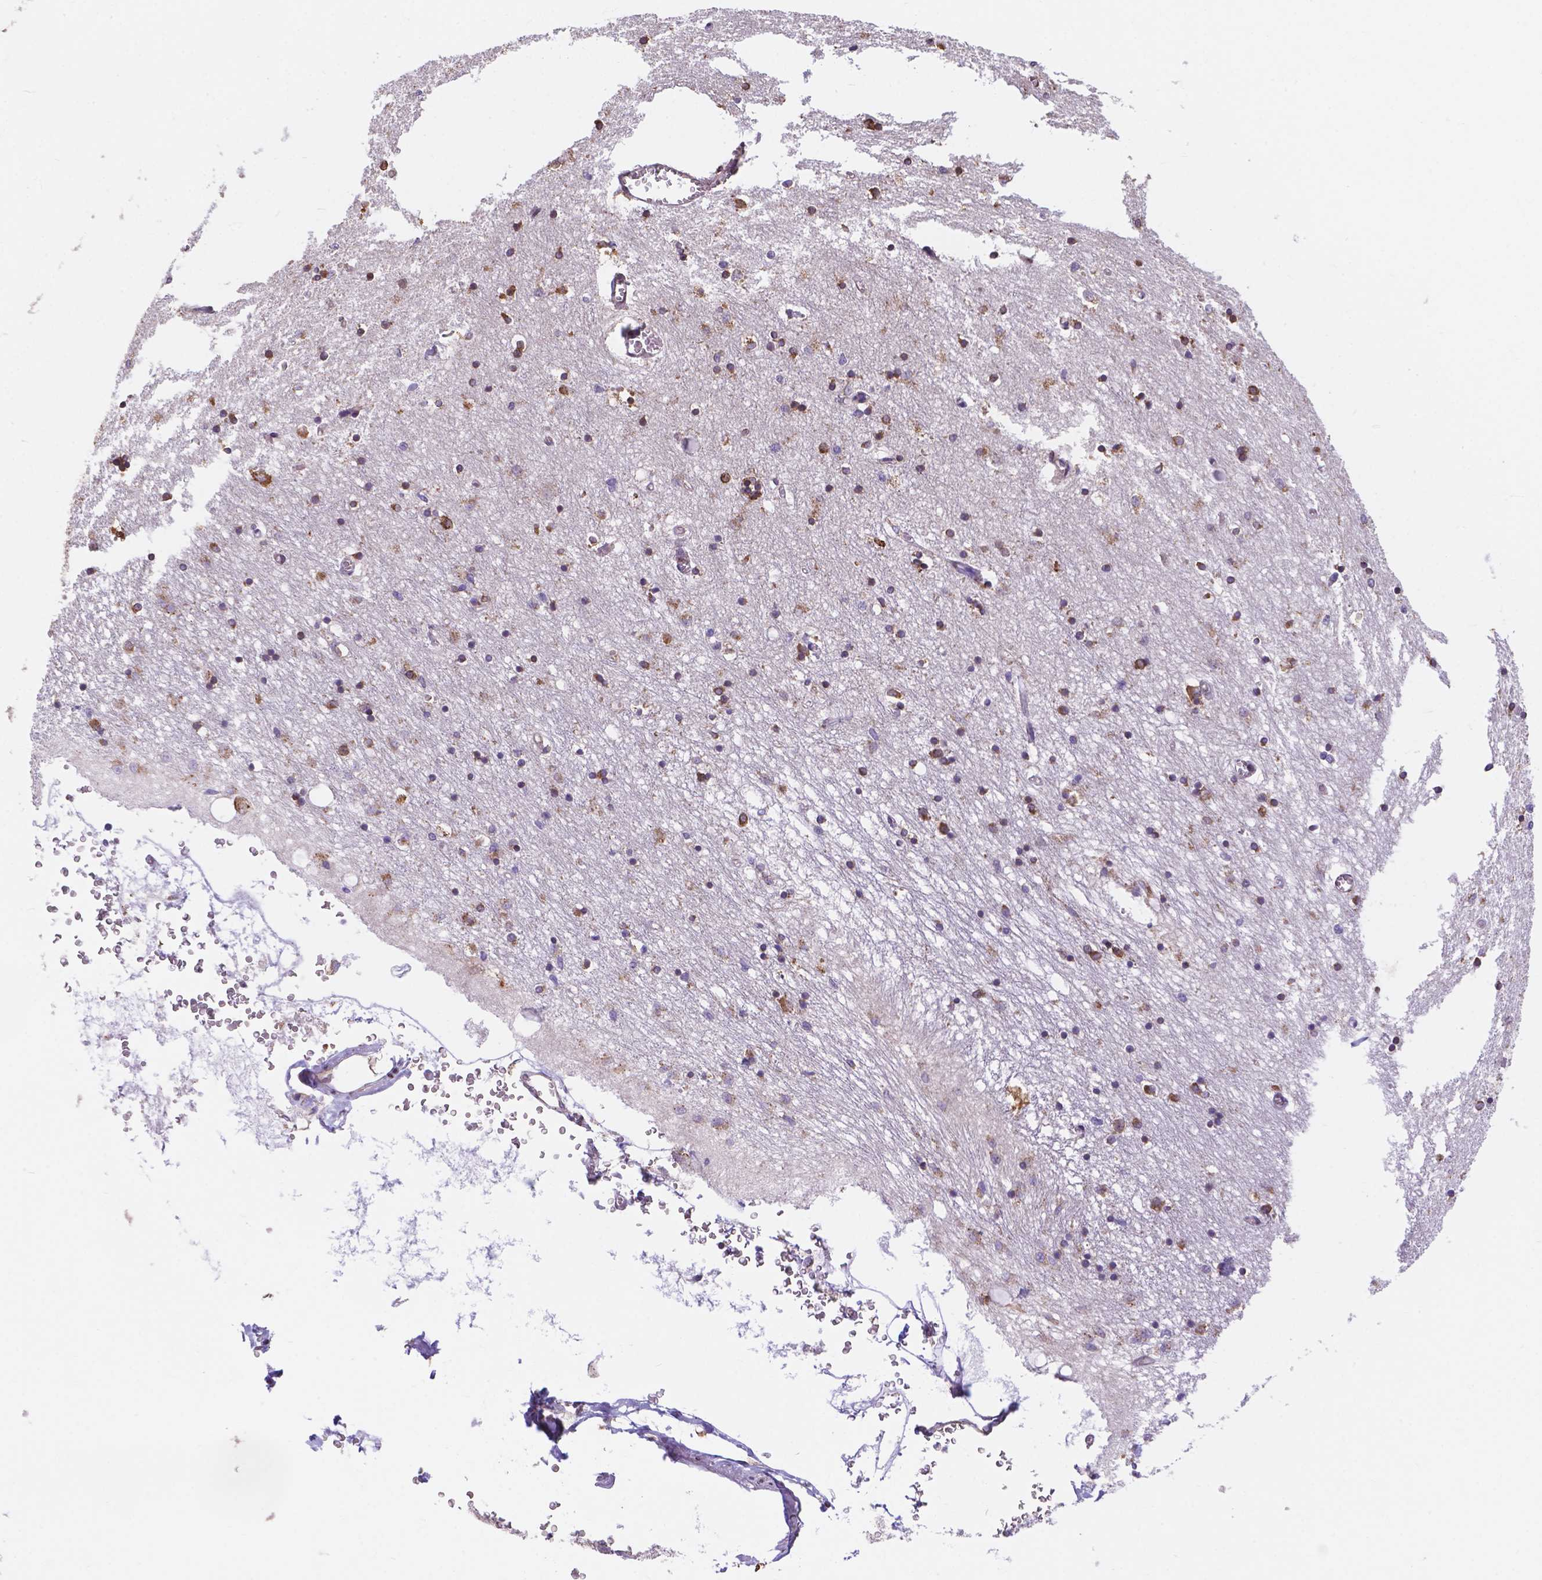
{"staining": {"intensity": "moderate", "quantity": "25%-75%", "location": "cytoplasmic/membranous"}, "tissue": "hippocampus", "cell_type": "Glial cells", "image_type": "normal", "snomed": [{"axis": "morphology", "description": "Normal tissue, NOS"}, {"axis": "topography", "description": "Lateral ventricle wall"}, {"axis": "topography", "description": "Hippocampus"}], "caption": "This photomicrograph reveals immunohistochemistry staining of benign hippocampus, with medium moderate cytoplasmic/membranous staining in about 25%-75% of glial cells.", "gene": "IPO11", "patient": {"sex": "female", "age": 63}}